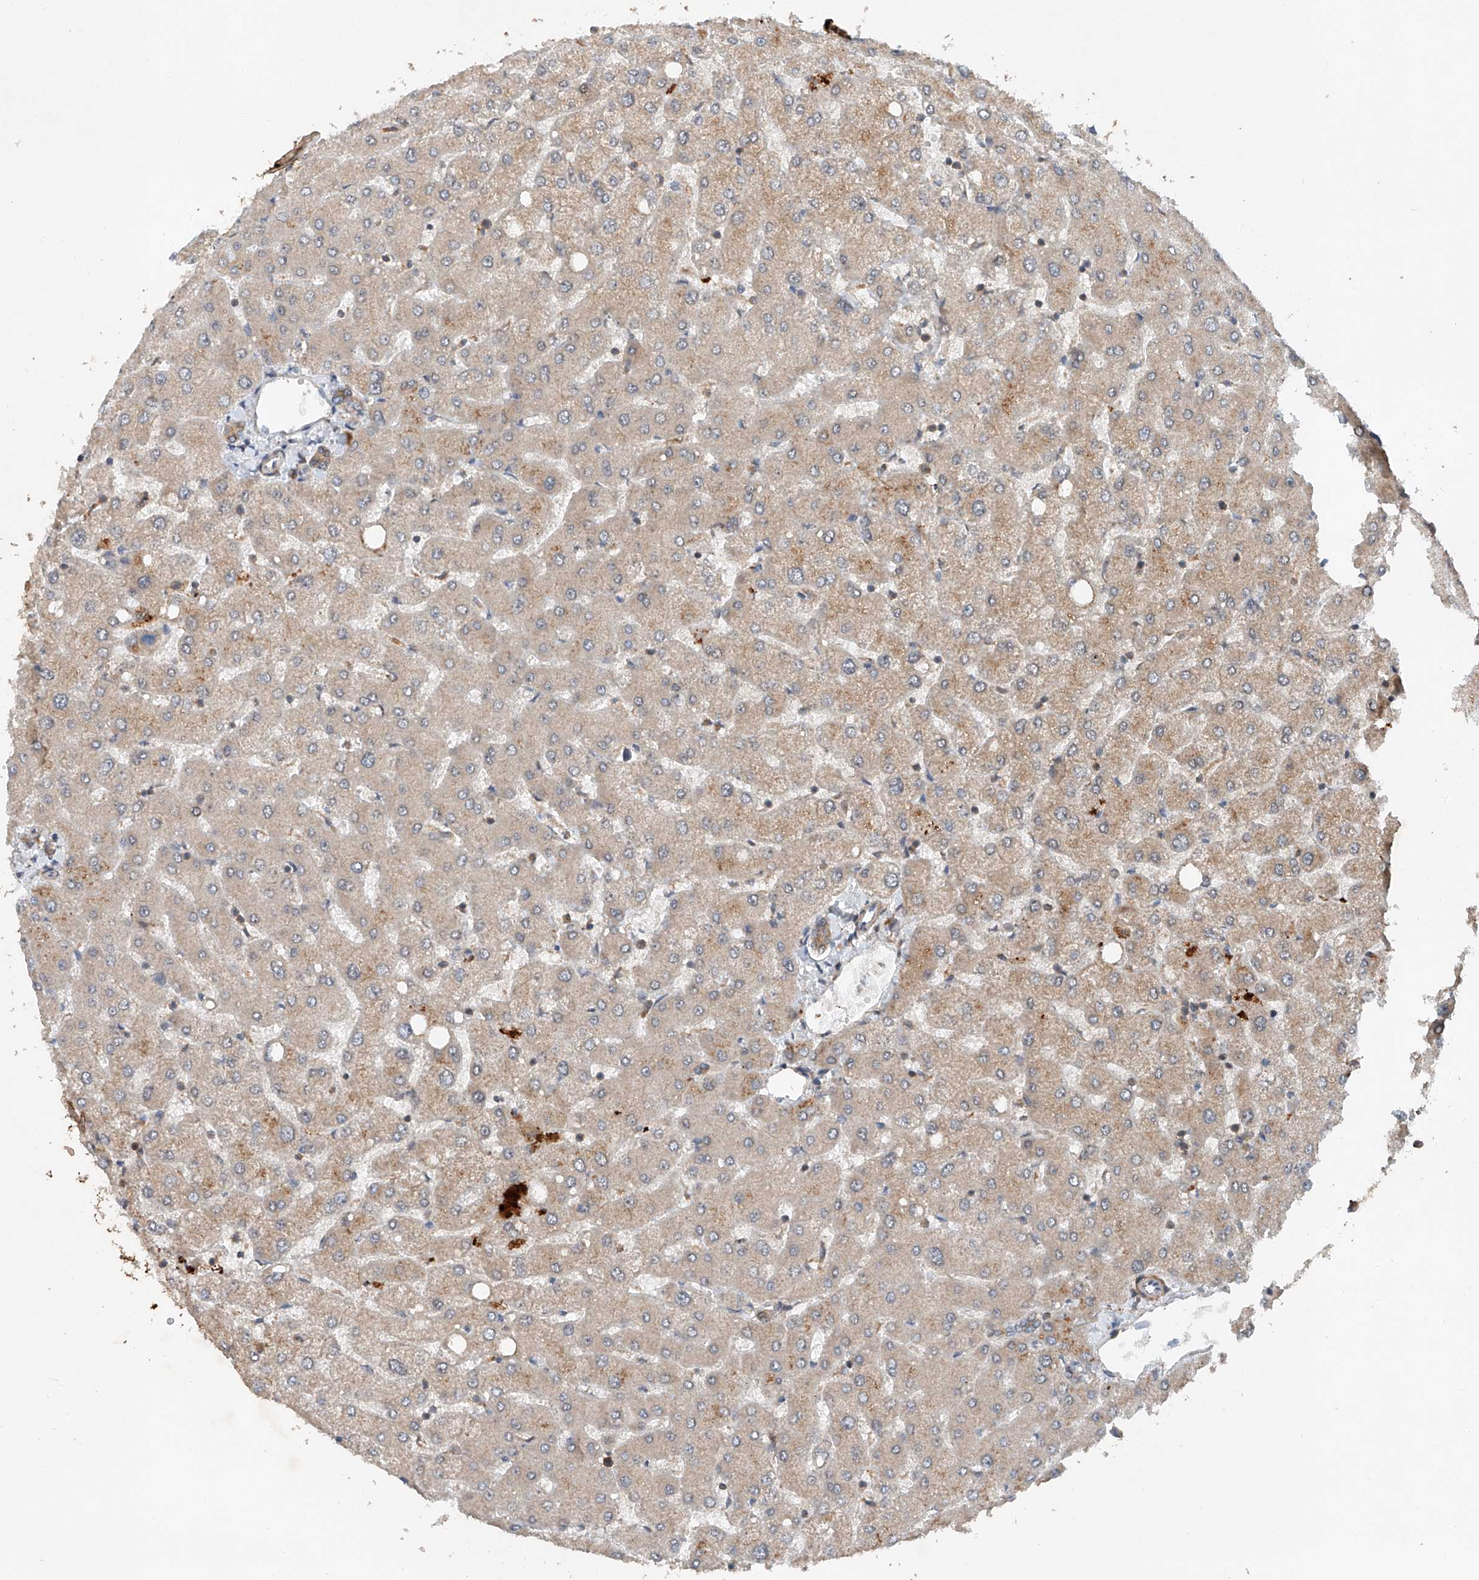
{"staining": {"intensity": "weak", "quantity": "25%-75%", "location": "cytoplasmic/membranous"}, "tissue": "liver", "cell_type": "Cholangiocytes", "image_type": "normal", "snomed": [{"axis": "morphology", "description": "Normal tissue, NOS"}, {"axis": "topography", "description": "Liver"}], "caption": "The photomicrograph shows staining of unremarkable liver, revealing weak cytoplasmic/membranous protein positivity (brown color) within cholangiocytes.", "gene": "CEP85L", "patient": {"sex": "female", "age": 54}}